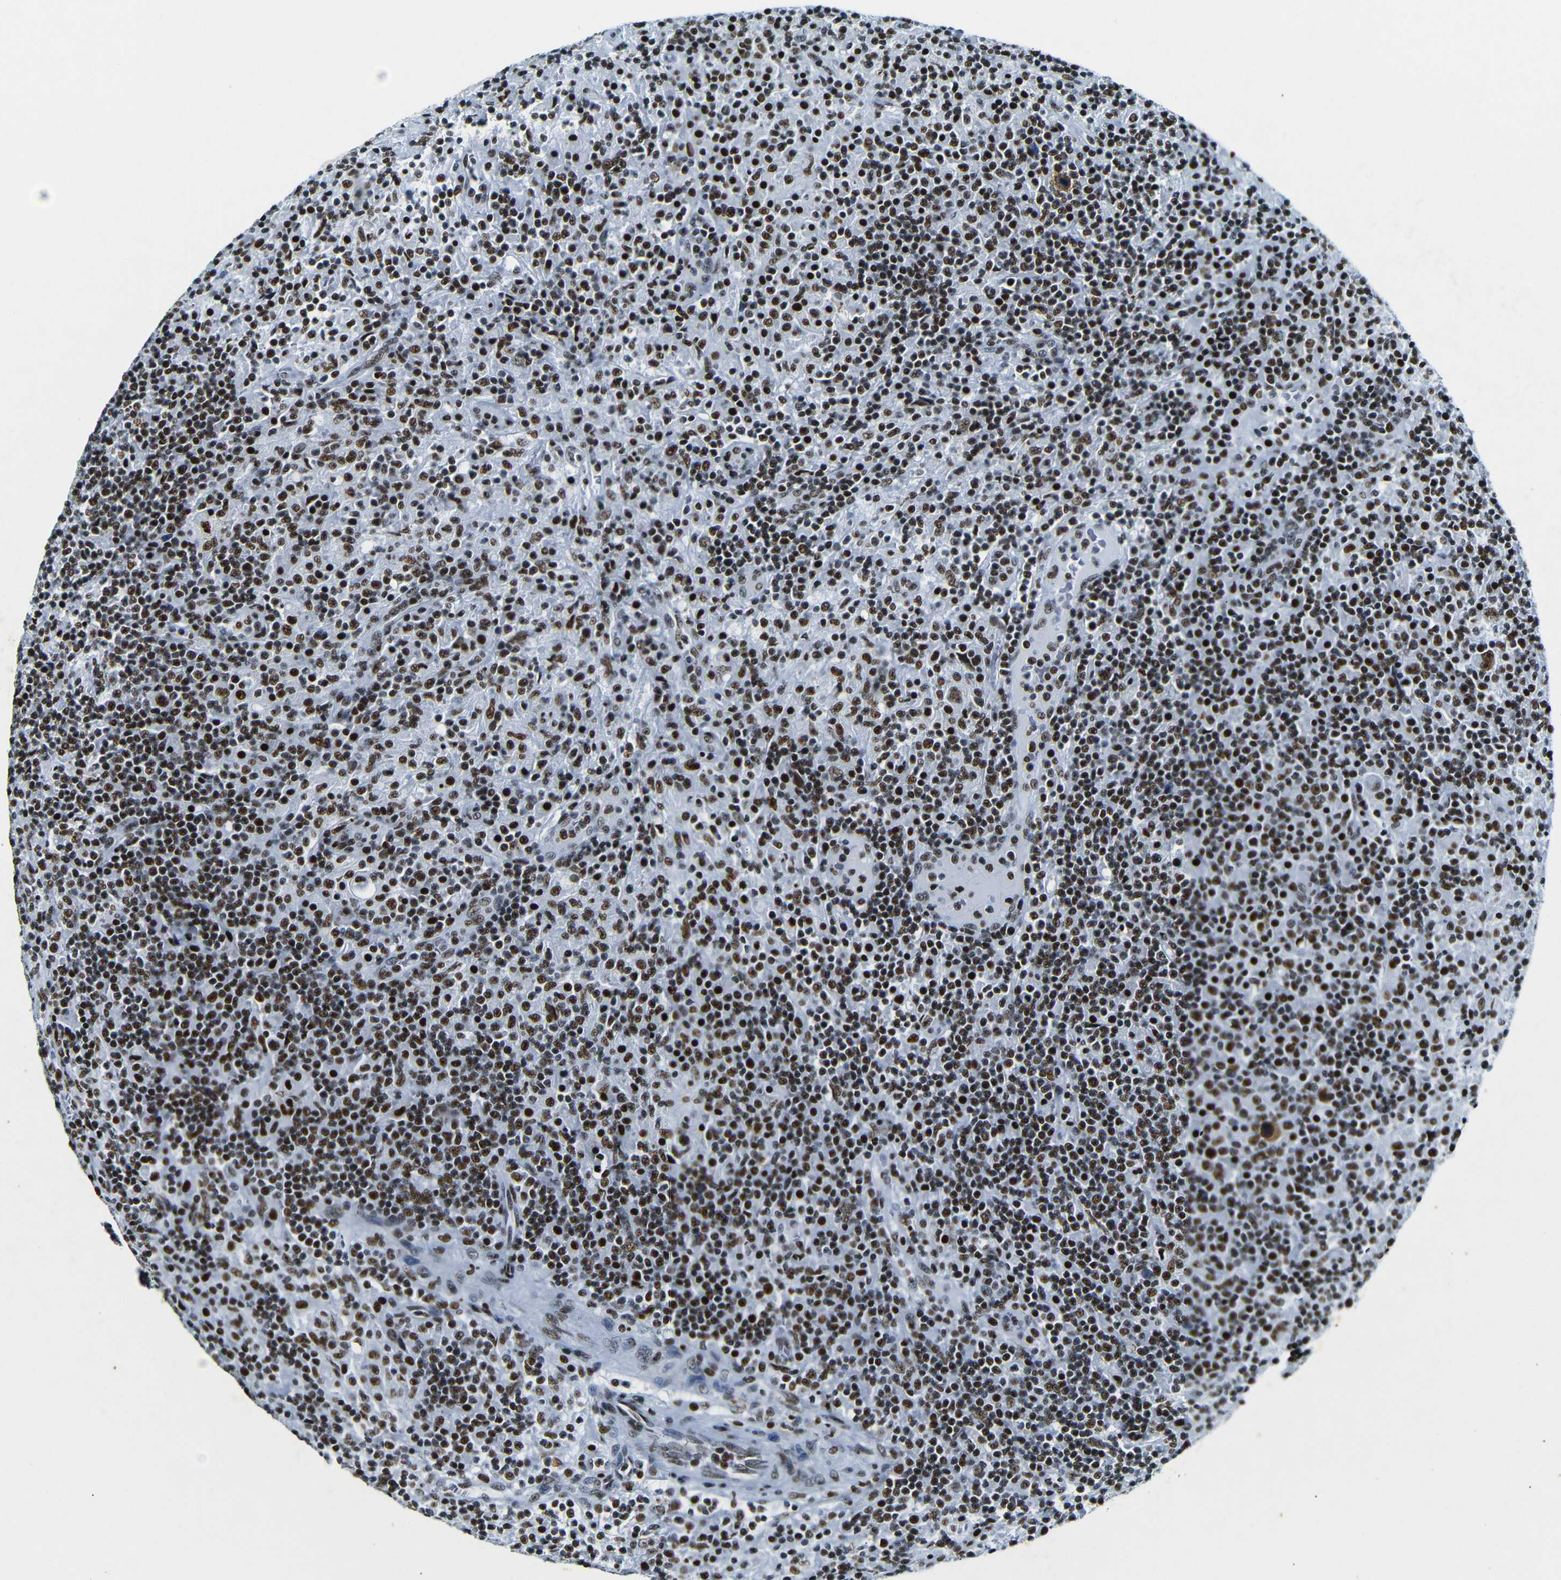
{"staining": {"intensity": "strong", "quantity": ">75%", "location": "cytoplasmic/membranous,nuclear"}, "tissue": "lymphoma", "cell_type": "Tumor cells", "image_type": "cancer", "snomed": [{"axis": "morphology", "description": "Hodgkin's disease, NOS"}, {"axis": "topography", "description": "Lymph node"}], "caption": "An image of human Hodgkin's disease stained for a protein exhibits strong cytoplasmic/membranous and nuclear brown staining in tumor cells. (DAB (3,3'-diaminobenzidine) = brown stain, brightfield microscopy at high magnification).", "gene": "SRSF1", "patient": {"sex": "male", "age": 70}}